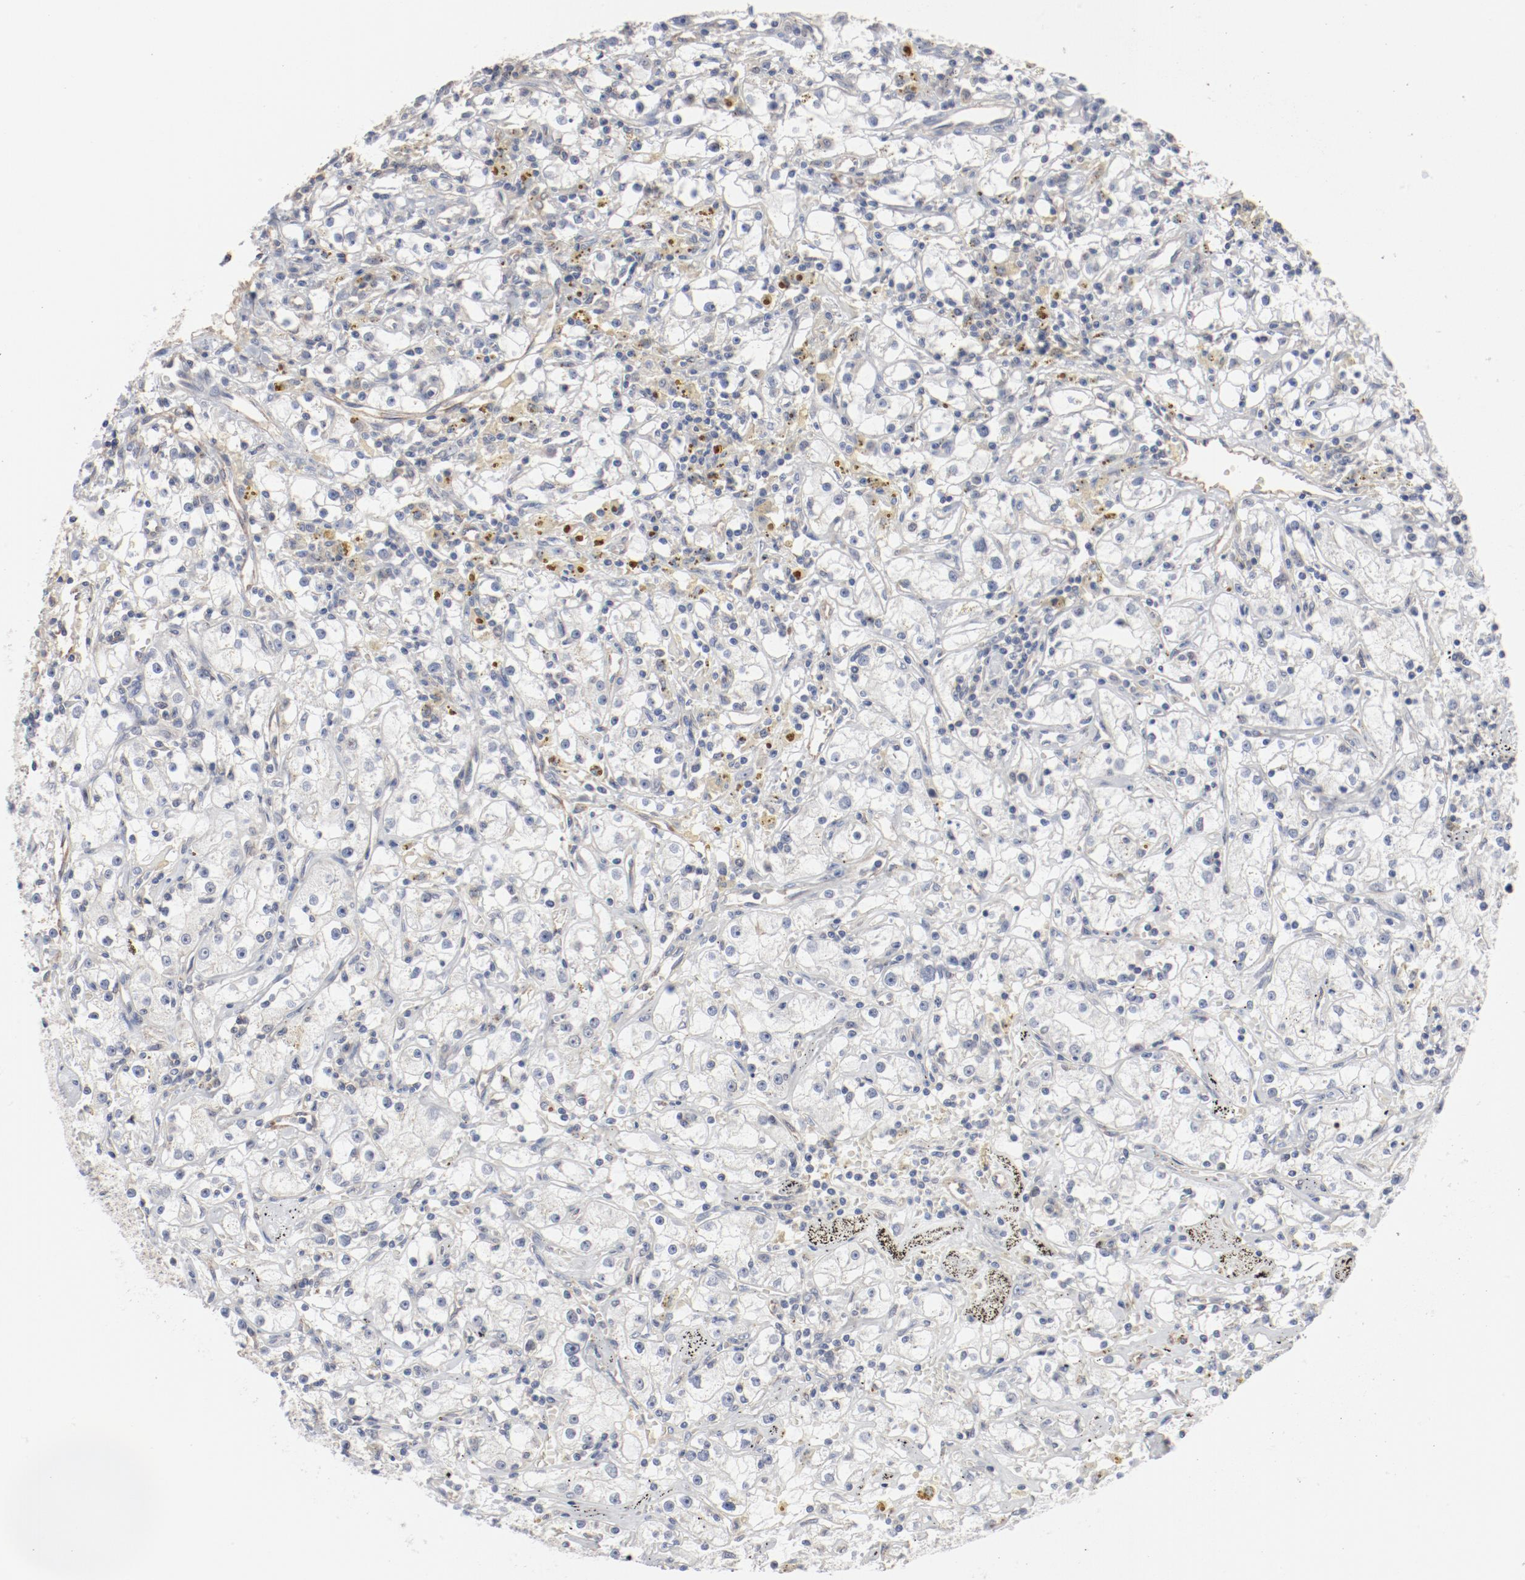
{"staining": {"intensity": "negative", "quantity": "none", "location": "none"}, "tissue": "renal cancer", "cell_type": "Tumor cells", "image_type": "cancer", "snomed": [{"axis": "morphology", "description": "Adenocarcinoma, NOS"}, {"axis": "topography", "description": "Kidney"}], "caption": "High magnification brightfield microscopy of adenocarcinoma (renal) stained with DAB (3,3'-diaminobenzidine) (brown) and counterstained with hematoxylin (blue): tumor cells show no significant staining.", "gene": "CDK1", "patient": {"sex": "male", "age": 56}}